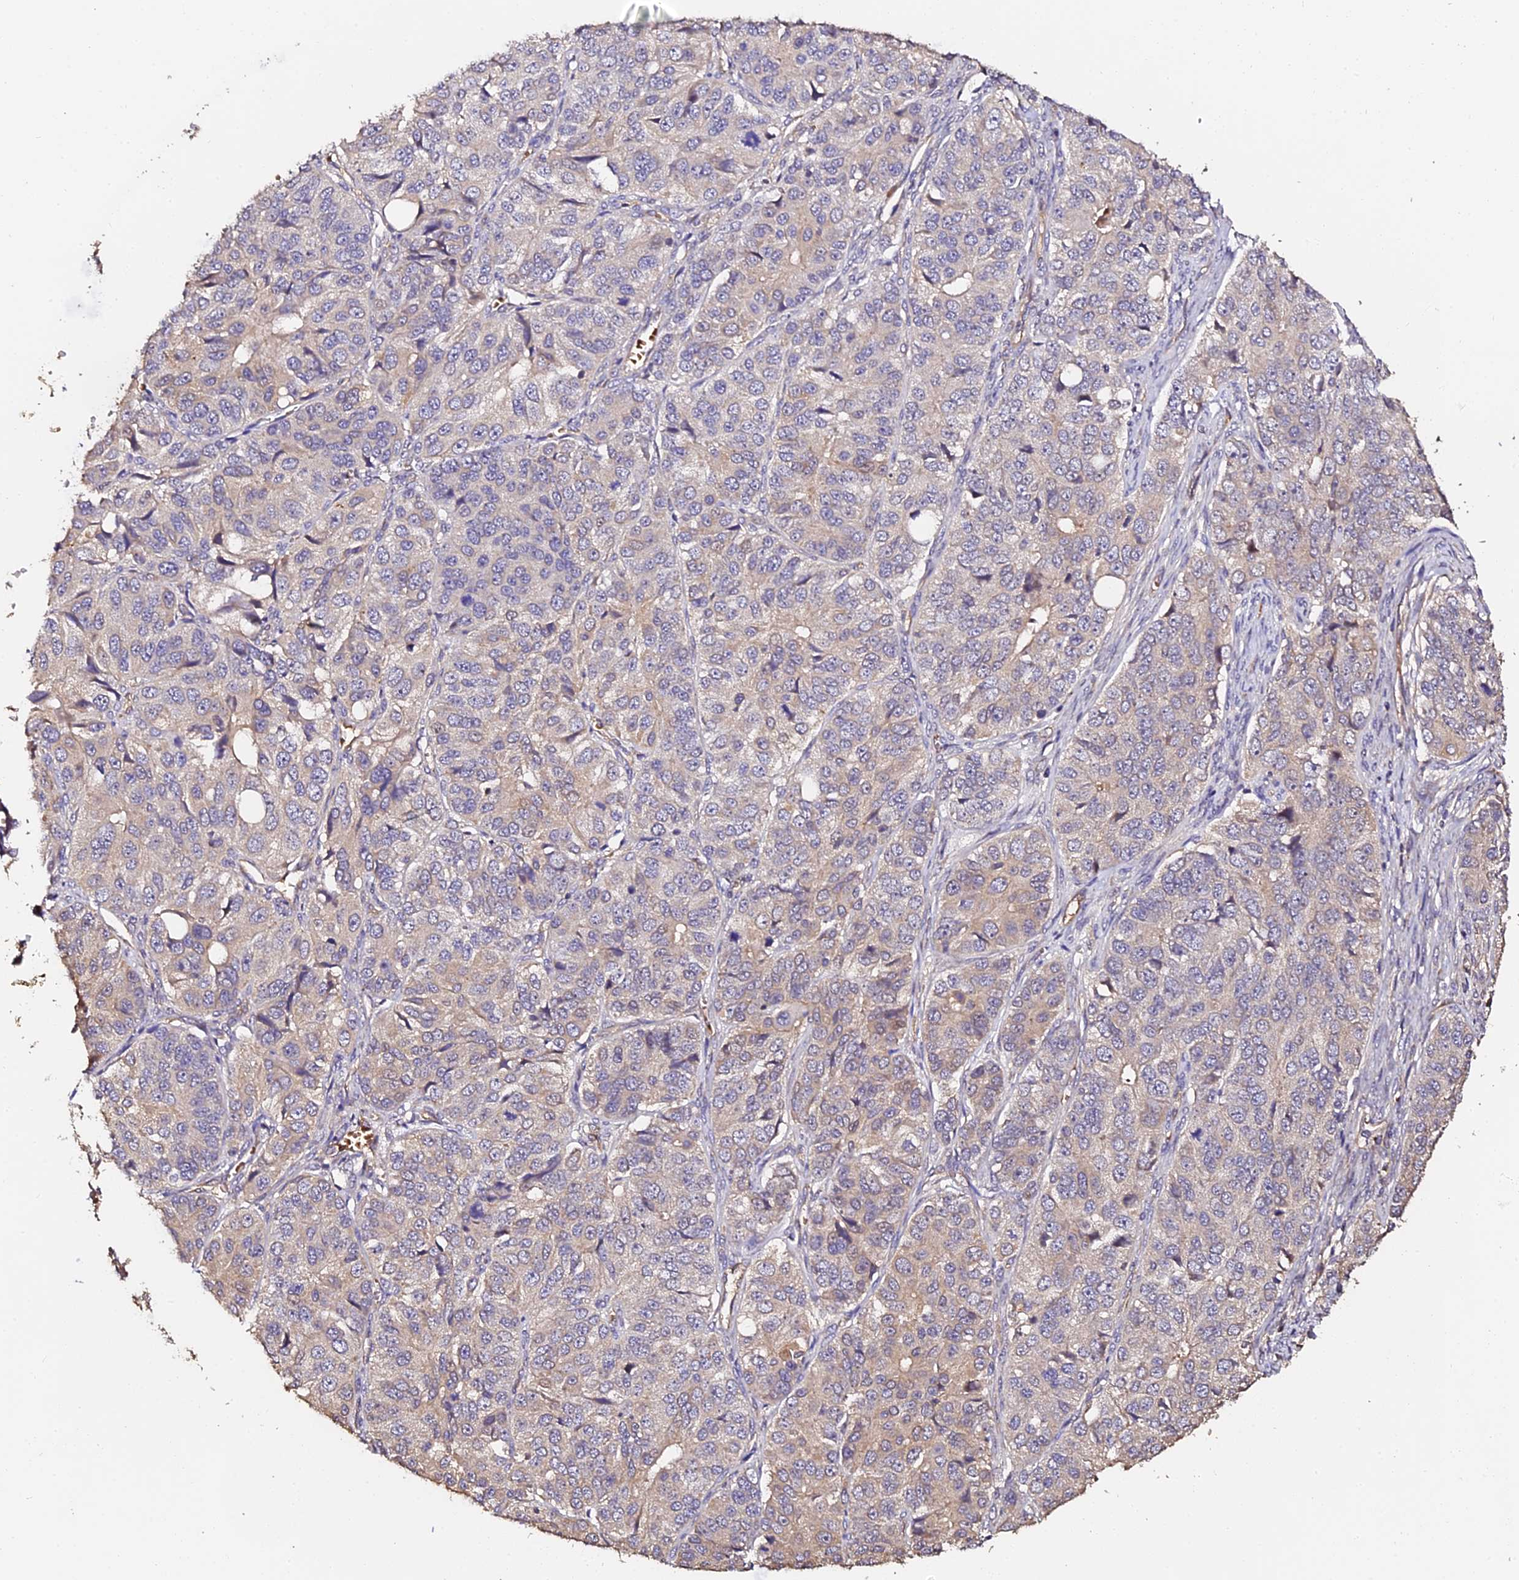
{"staining": {"intensity": "weak", "quantity": "25%-75%", "location": "cytoplasmic/membranous"}, "tissue": "ovarian cancer", "cell_type": "Tumor cells", "image_type": "cancer", "snomed": [{"axis": "morphology", "description": "Carcinoma, endometroid"}, {"axis": "topography", "description": "Ovary"}], "caption": "Endometroid carcinoma (ovarian) stained with a protein marker exhibits weak staining in tumor cells.", "gene": "TDO2", "patient": {"sex": "female", "age": 51}}